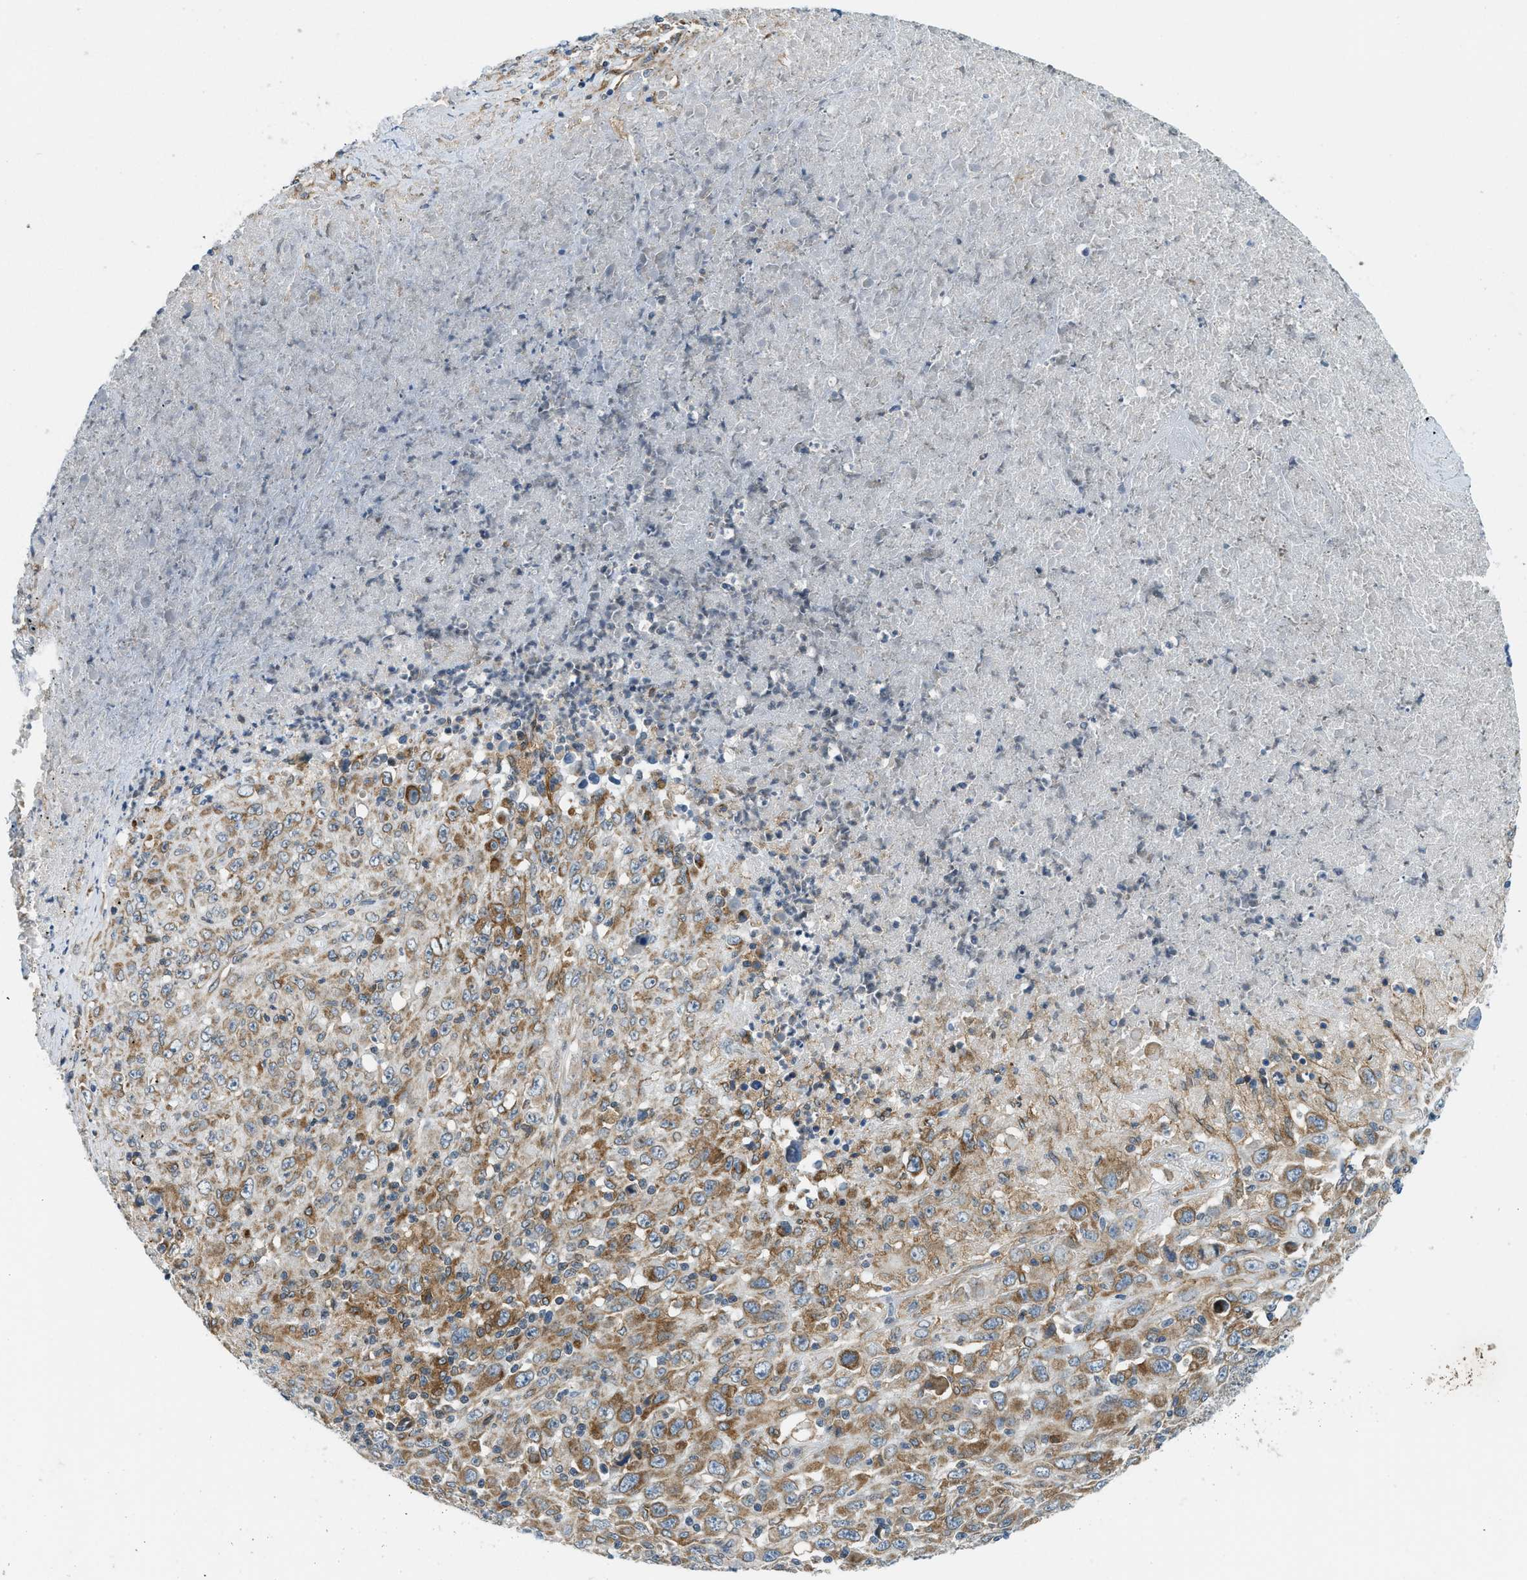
{"staining": {"intensity": "moderate", "quantity": ">75%", "location": "cytoplasmic/membranous"}, "tissue": "melanoma", "cell_type": "Tumor cells", "image_type": "cancer", "snomed": [{"axis": "morphology", "description": "Malignant melanoma, Metastatic site"}, {"axis": "topography", "description": "Skin"}], "caption": "Malignant melanoma (metastatic site) stained with a brown dye shows moderate cytoplasmic/membranous positive expression in about >75% of tumor cells.", "gene": "BCAP31", "patient": {"sex": "female", "age": 56}}